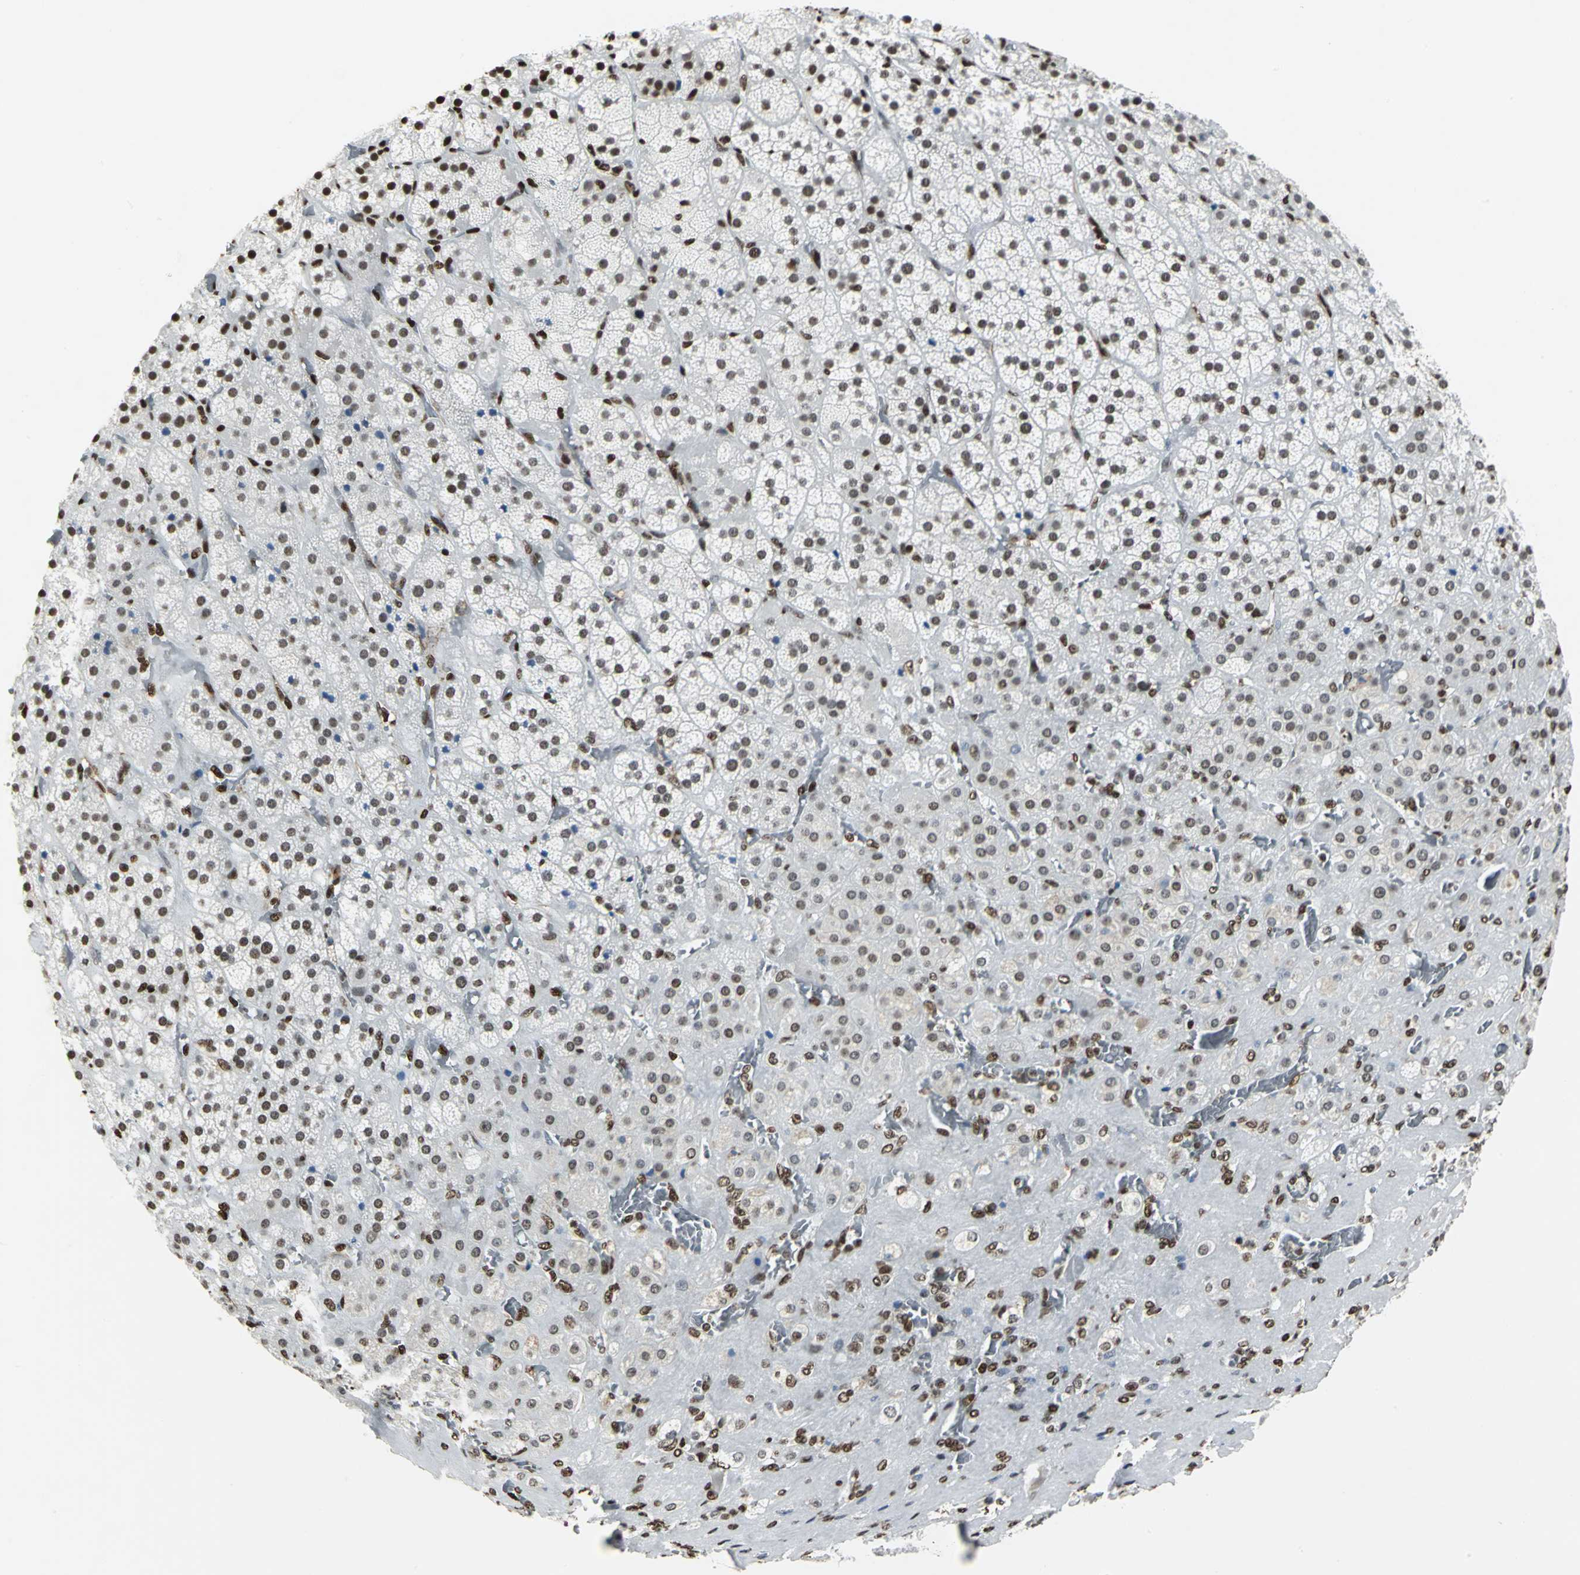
{"staining": {"intensity": "strong", "quantity": ">75%", "location": "nuclear"}, "tissue": "adrenal gland", "cell_type": "Glandular cells", "image_type": "normal", "snomed": [{"axis": "morphology", "description": "Normal tissue, NOS"}, {"axis": "topography", "description": "Adrenal gland"}], "caption": "This histopathology image displays unremarkable adrenal gland stained with immunohistochemistry to label a protein in brown. The nuclear of glandular cells show strong positivity for the protein. Nuclei are counter-stained blue.", "gene": "HMGB1", "patient": {"sex": "female", "age": 71}}